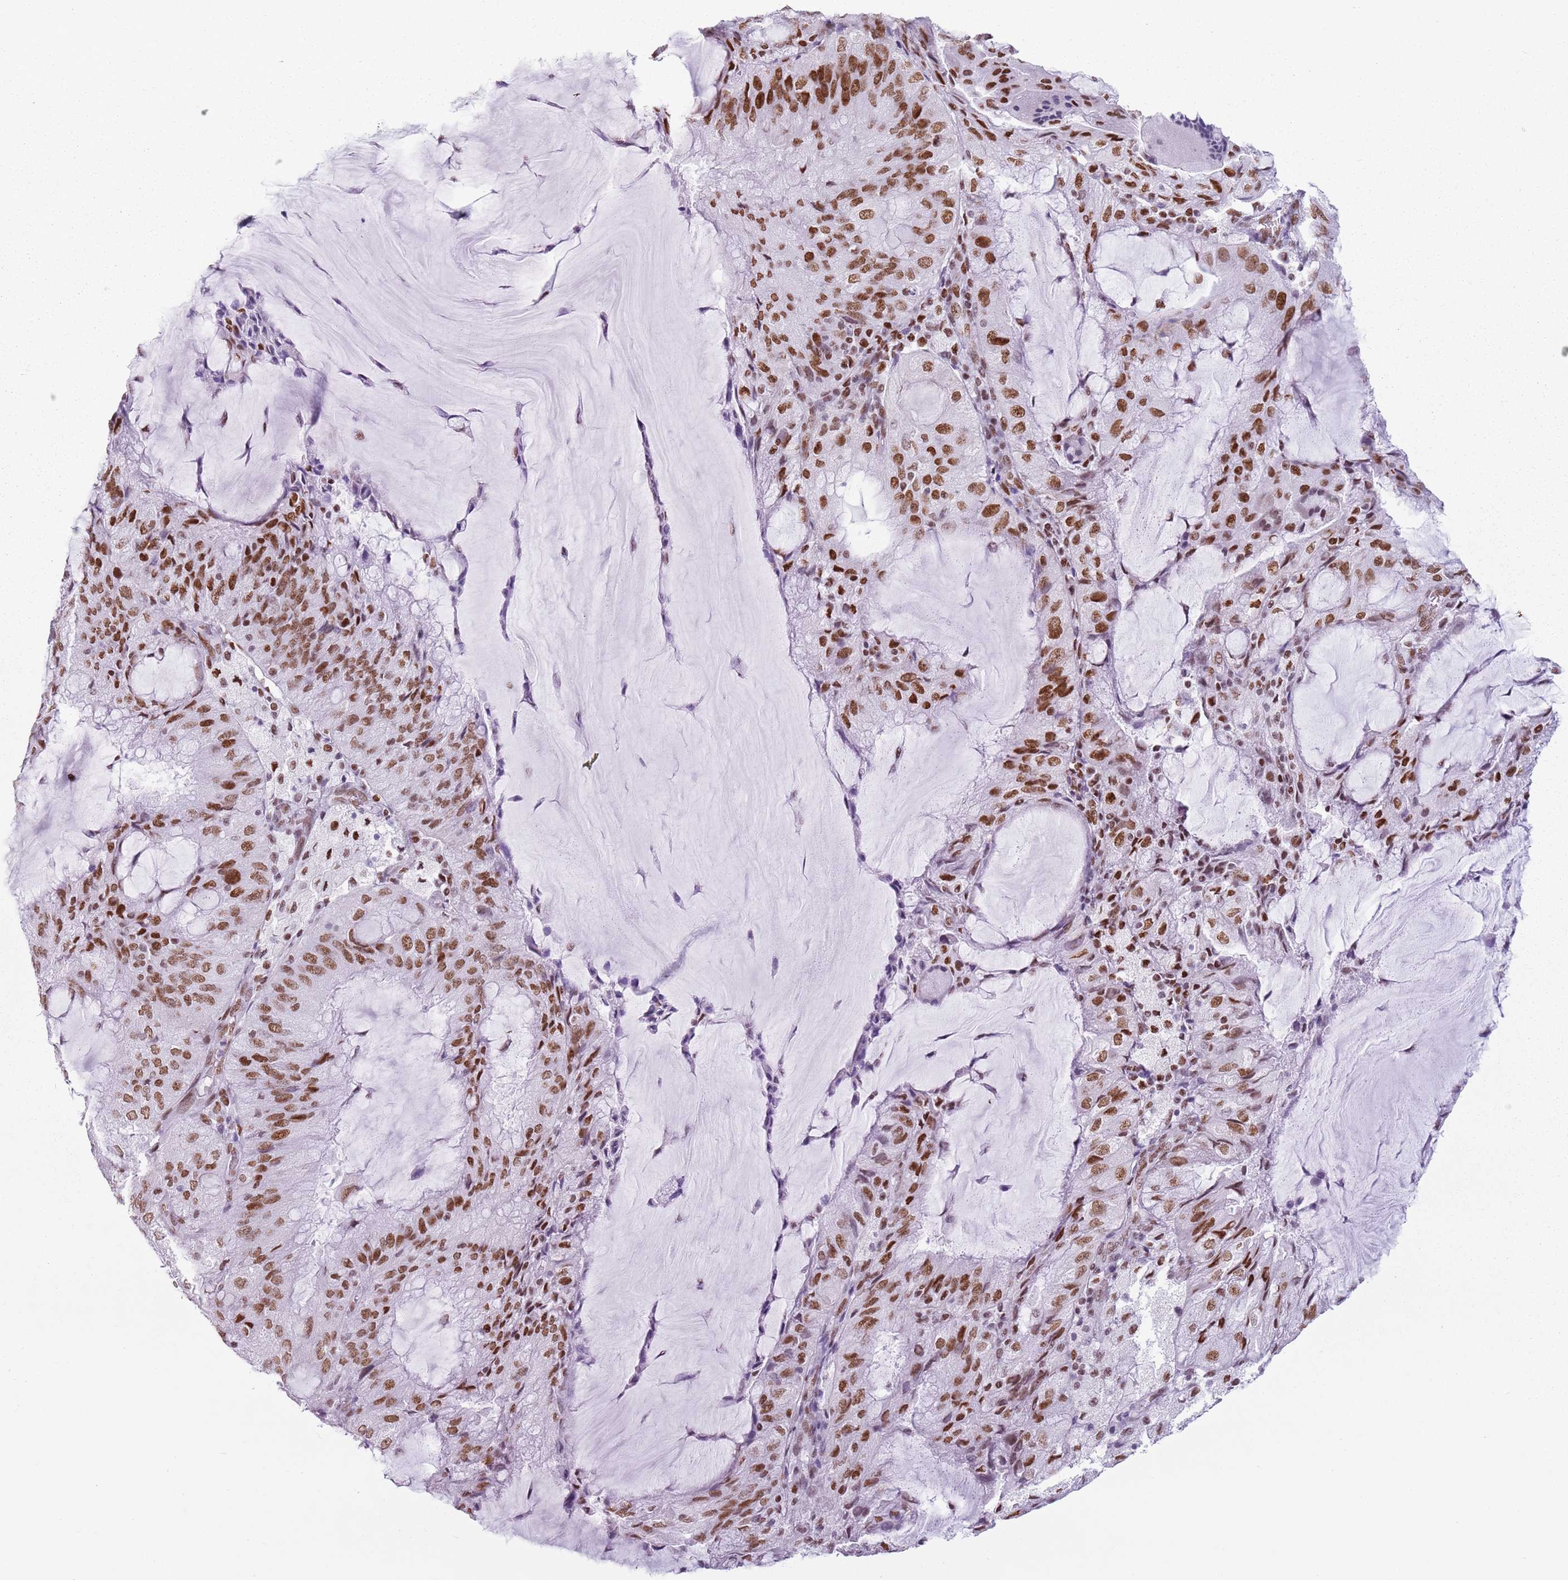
{"staining": {"intensity": "moderate", "quantity": ">75%", "location": "nuclear"}, "tissue": "endometrial cancer", "cell_type": "Tumor cells", "image_type": "cancer", "snomed": [{"axis": "morphology", "description": "Adenocarcinoma, NOS"}, {"axis": "topography", "description": "Endometrium"}], "caption": "Endometrial cancer (adenocarcinoma) stained for a protein shows moderate nuclear positivity in tumor cells.", "gene": "FAM104B", "patient": {"sex": "female", "age": 81}}